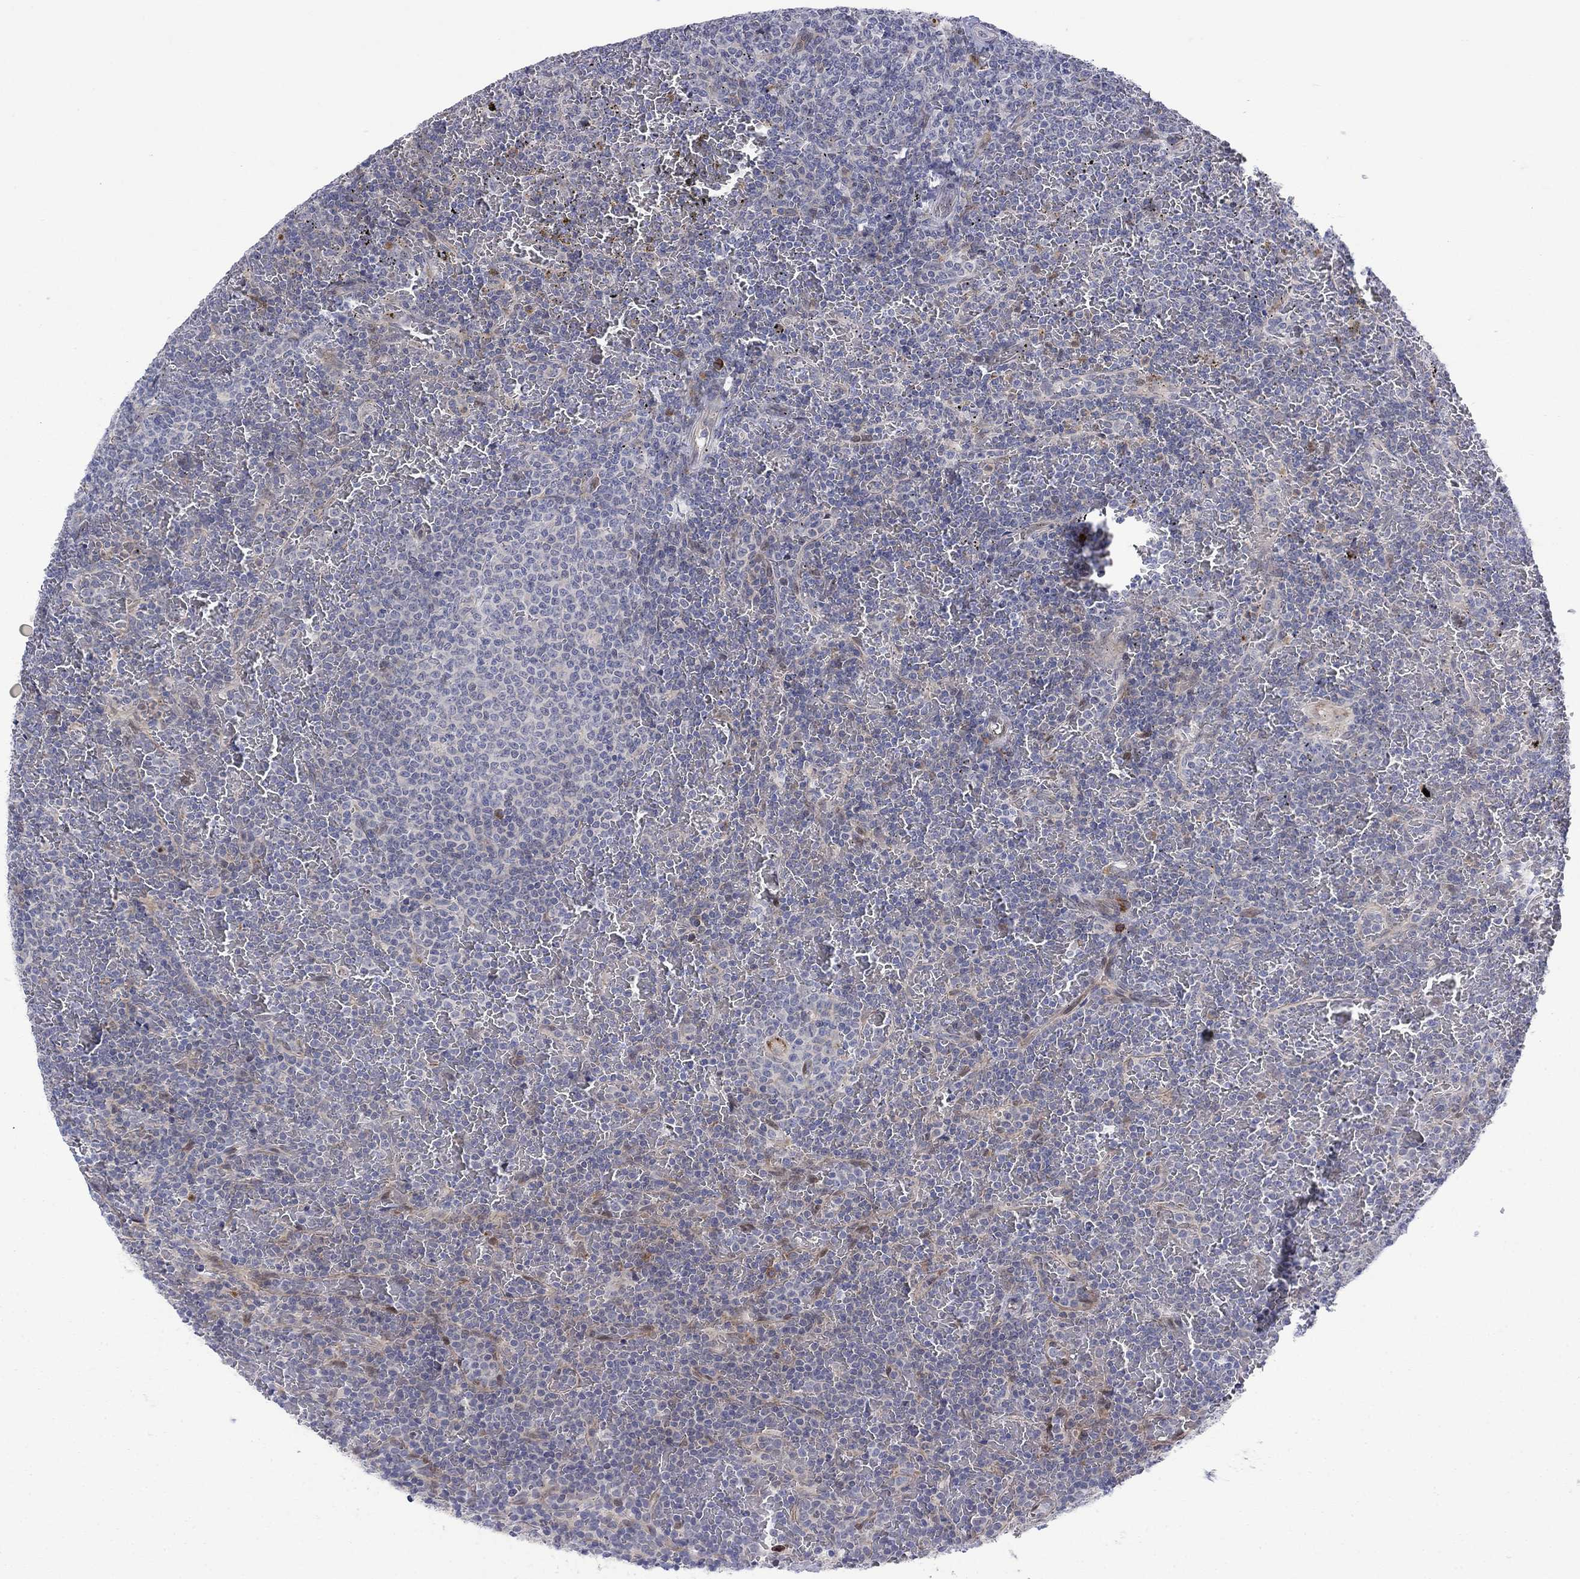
{"staining": {"intensity": "negative", "quantity": "none", "location": "none"}, "tissue": "lymphoma", "cell_type": "Tumor cells", "image_type": "cancer", "snomed": [{"axis": "morphology", "description": "Malignant lymphoma, non-Hodgkin's type, Low grade"}, {"axis": "topography", "description": "Spleen"}], "caption": "A histopathology image of human lymphoma is negative for staining in tumor cells.", "gene": "TTC21B", "patient": {"sex": "female", "age": 77}}